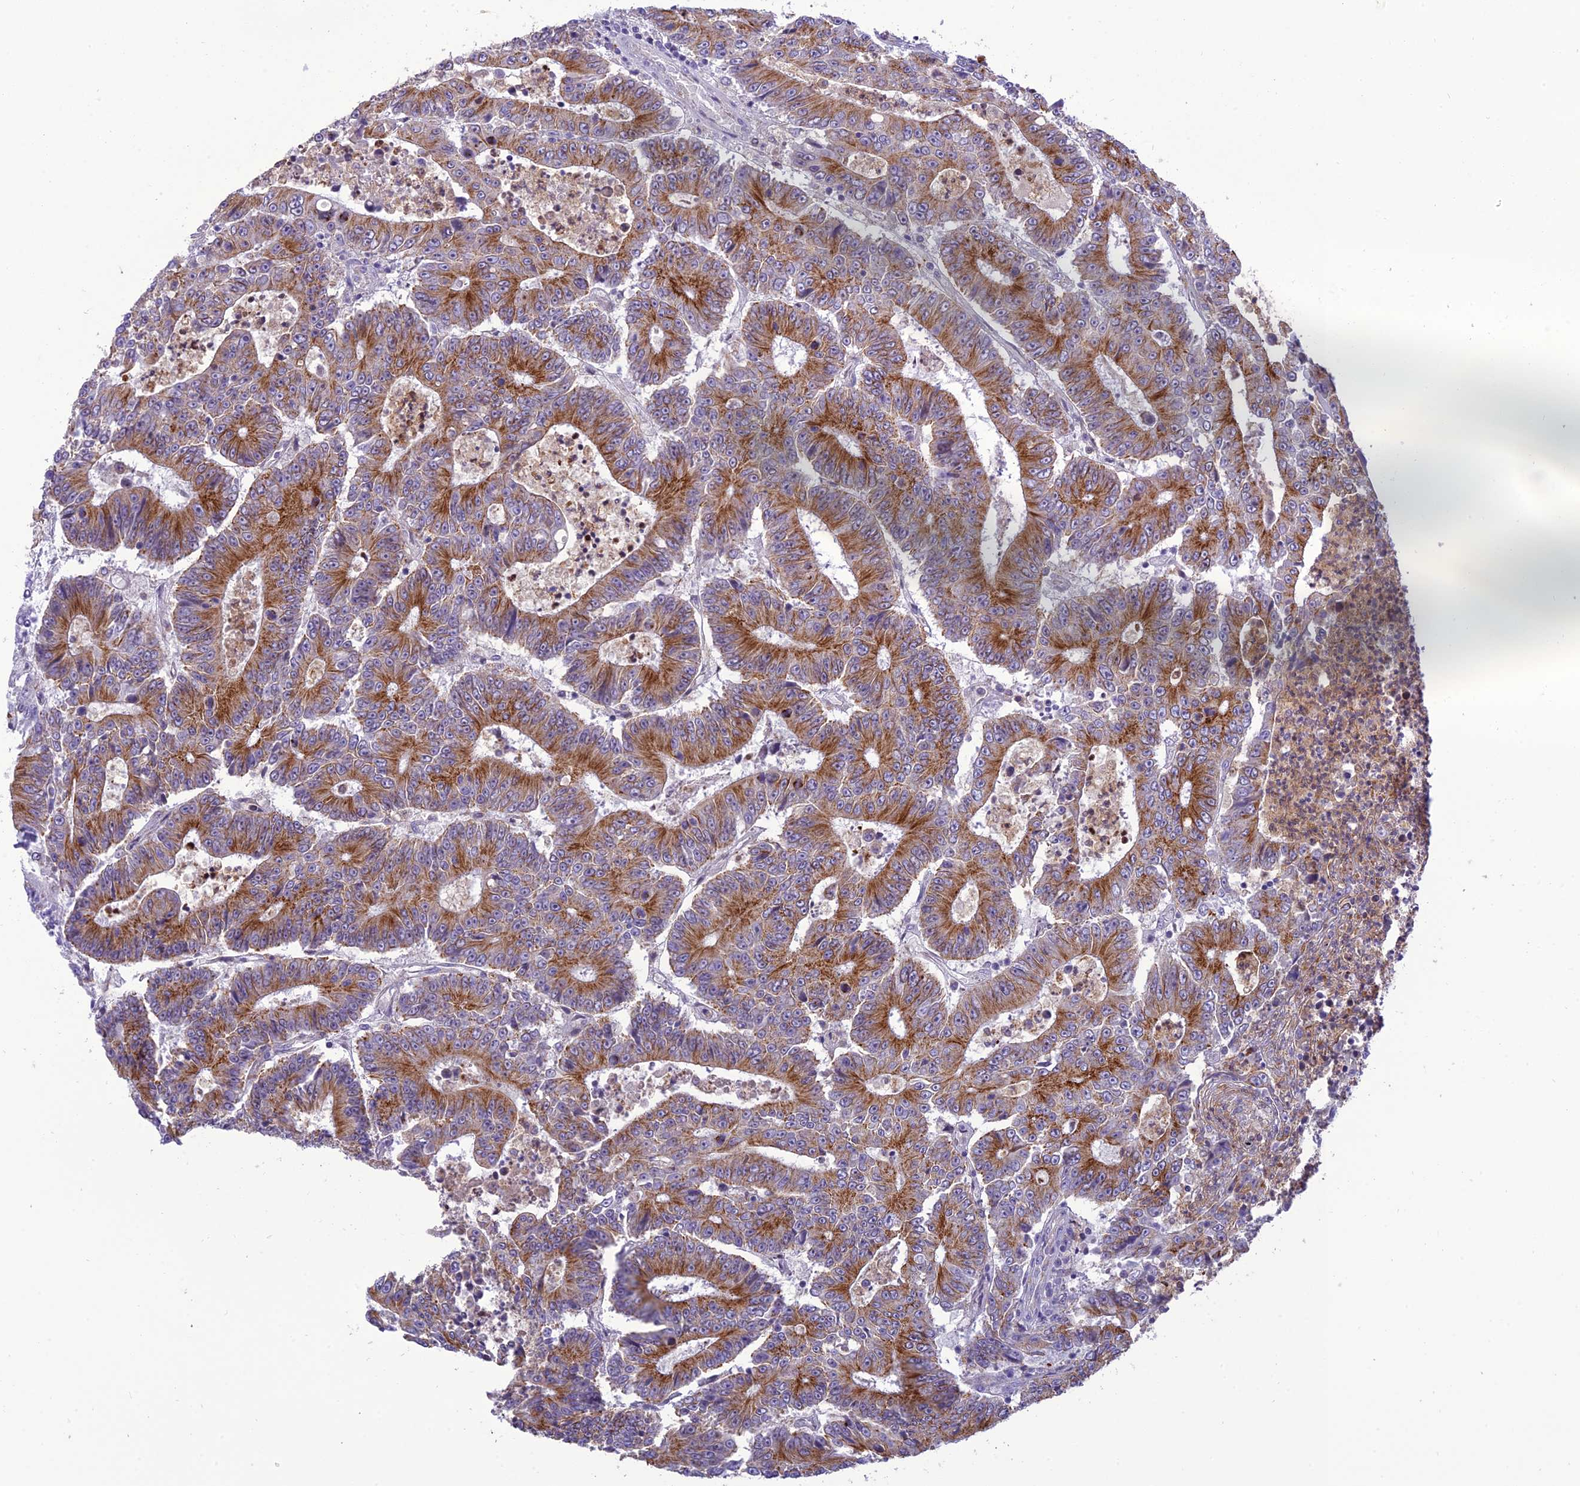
{"staining": {"intensity": "strong", "quantity": ">75%", "location": "cytoplasmic/membranous"}, "tissue": "colorectal cancer", "cell_type": "Tumor cells", "image_type": "cancer", "snomed": [{"axis": "morphology", "description": "Adenocarcinoma, NOS"}, {"axis": "topography", "description": "Colon"}], "caption": "Human colorectal cancer (adenocarcinoma) stained with a protein marker demonstrates strong staining in tumor cells.", "gene": "JMY", "patient": {"sex": "male", "age": 83}}